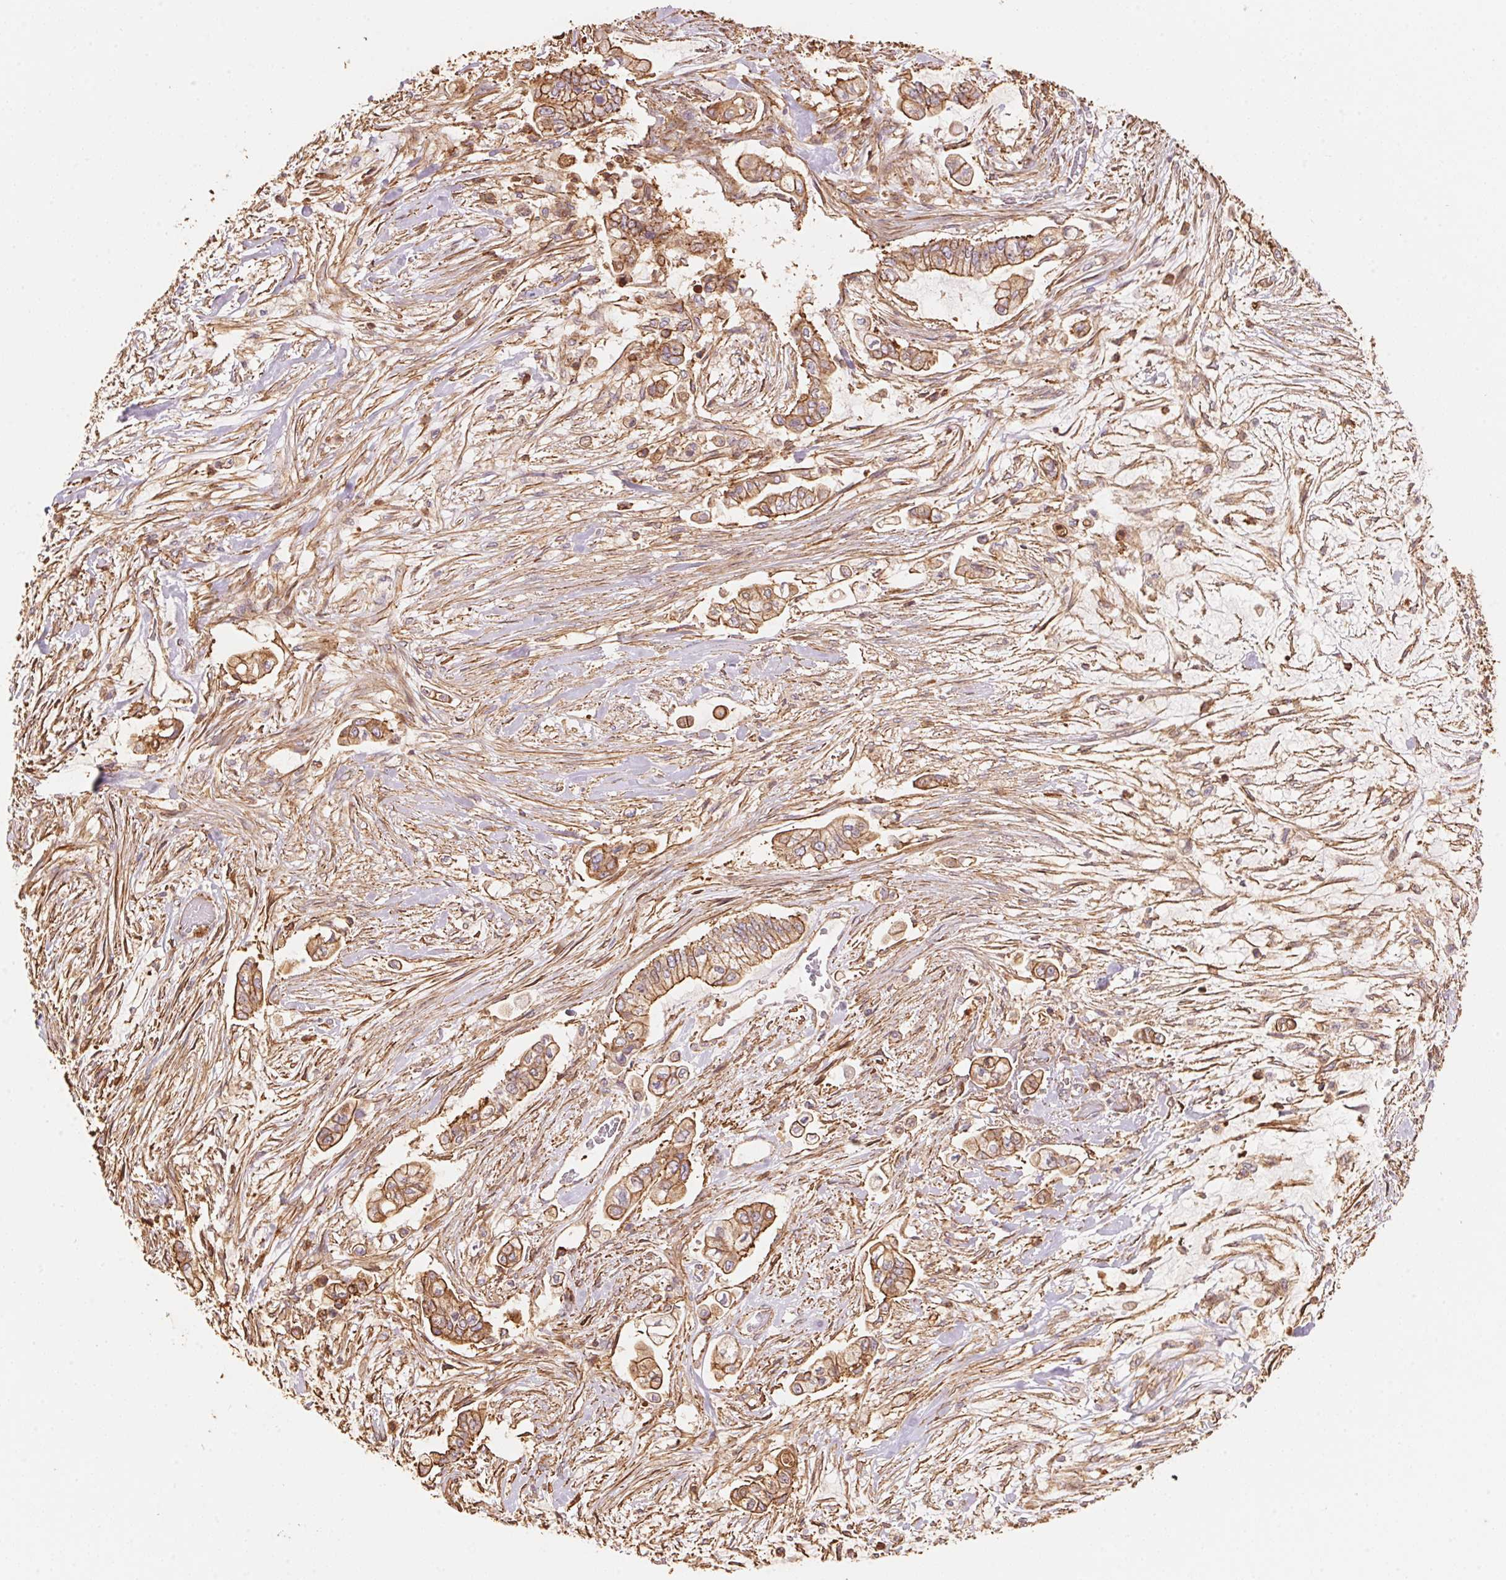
{"staining": {"intensity": "moderate", "quantity": ">75%", "location": "cytoplasmic/membranous"}, "tissue": "pancreatic cancer", "cell_type": "Tumor cells", "image_type": "cancer", "snomed": [{"axis": "morphology", "description": "Adenocarcinoma, NOS"}, {"axis": "topography", "description": "Pancreas"}], "caption": "Immunohistochemistry image of neoplastic tissue: human adenocarcinoma (pancreatic) stained using IHC displays medium levels of moderate protein expression localized specifically in the cytoplasmic/membranous of tumor cells, appearing as a cytoplasmic/membranous brown color.", "gene": "FRAS1", "patient": {"sex": "female", "age": 69}}